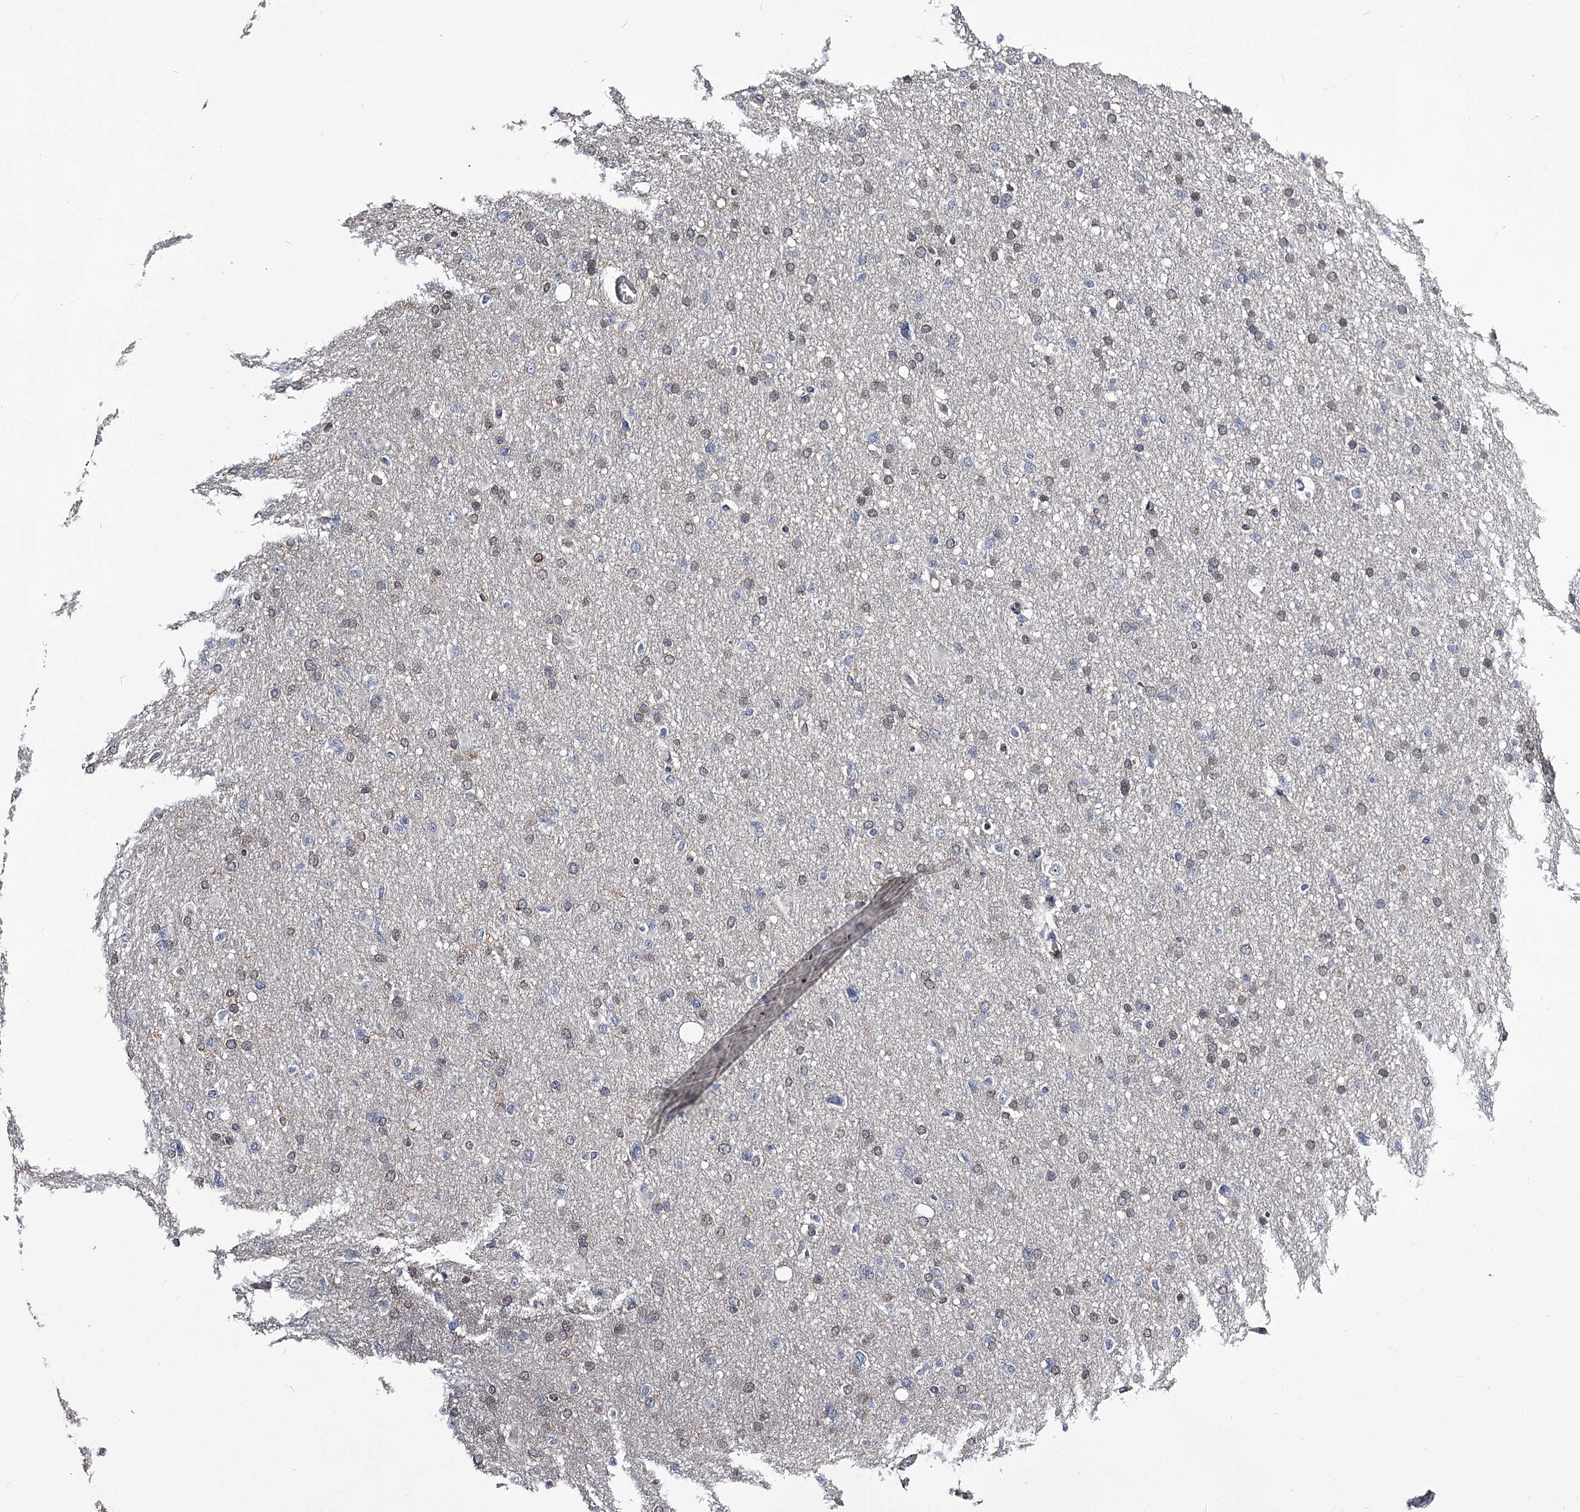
{"staining": {"intensity": "weak", "quantity": "<25%", "location": "nuclear"}, "tissue": "glioma", "cell_type": "Tumor cells", "image_type": "cancer", "snomed": [{"axis": "morphology", "description": "Glioma, malignant, High grade"}, {"axis": "topography", "description": "Cerebral cortex"}], "caption": "Immunohistochemistry (IHC) micrograph of neoplastic tissue: malignant high-grade glioma stained with DAB reveals no significant protein positivity in tumor cells.", "gene": "GSTO1", "patient": {"sex": "female", "age": 36}}